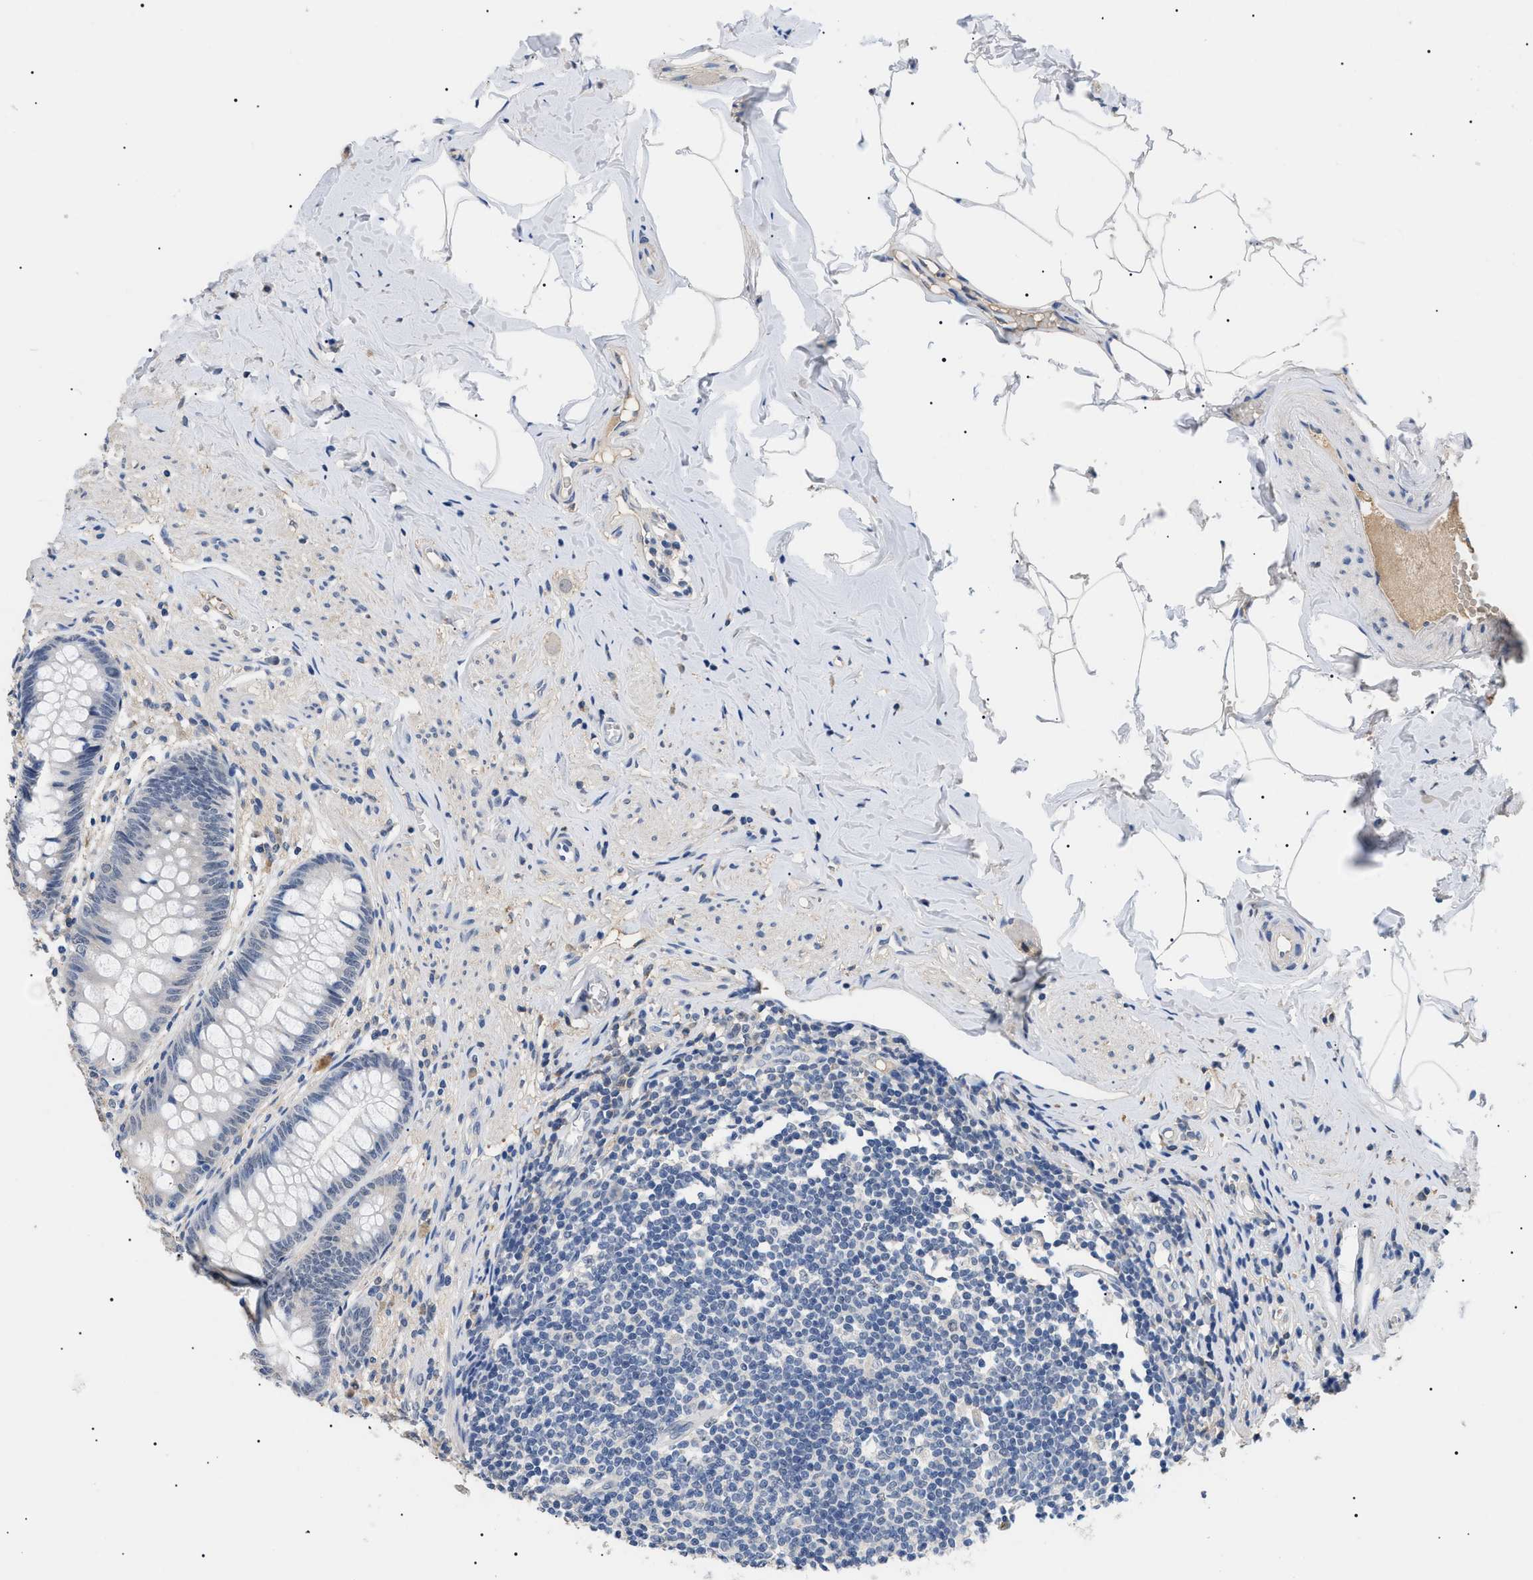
{"staining": {"intensity": "negative", "quantity": "none", "location": "none"}, "tissue": "appendix", "cell_type": "Glandular cells", "image_type": "normal", "snomed": [{"axis": "morphology", "description": "Normal tissue, NOS"}, {"axis": "topography", "description": "Appendix"}], "caption": "An IHC histopathology image of normal appendix is shown. There is no staining in glandular cells of appendix. Brightfield microscopy of IHC stained with DAB (3,3'-diaminobenzidine) (brown) and hematoxylin (blue), captured at high magnification.", "gene": "PRRT2", "patient": {"sex": "male", "age": 56}}